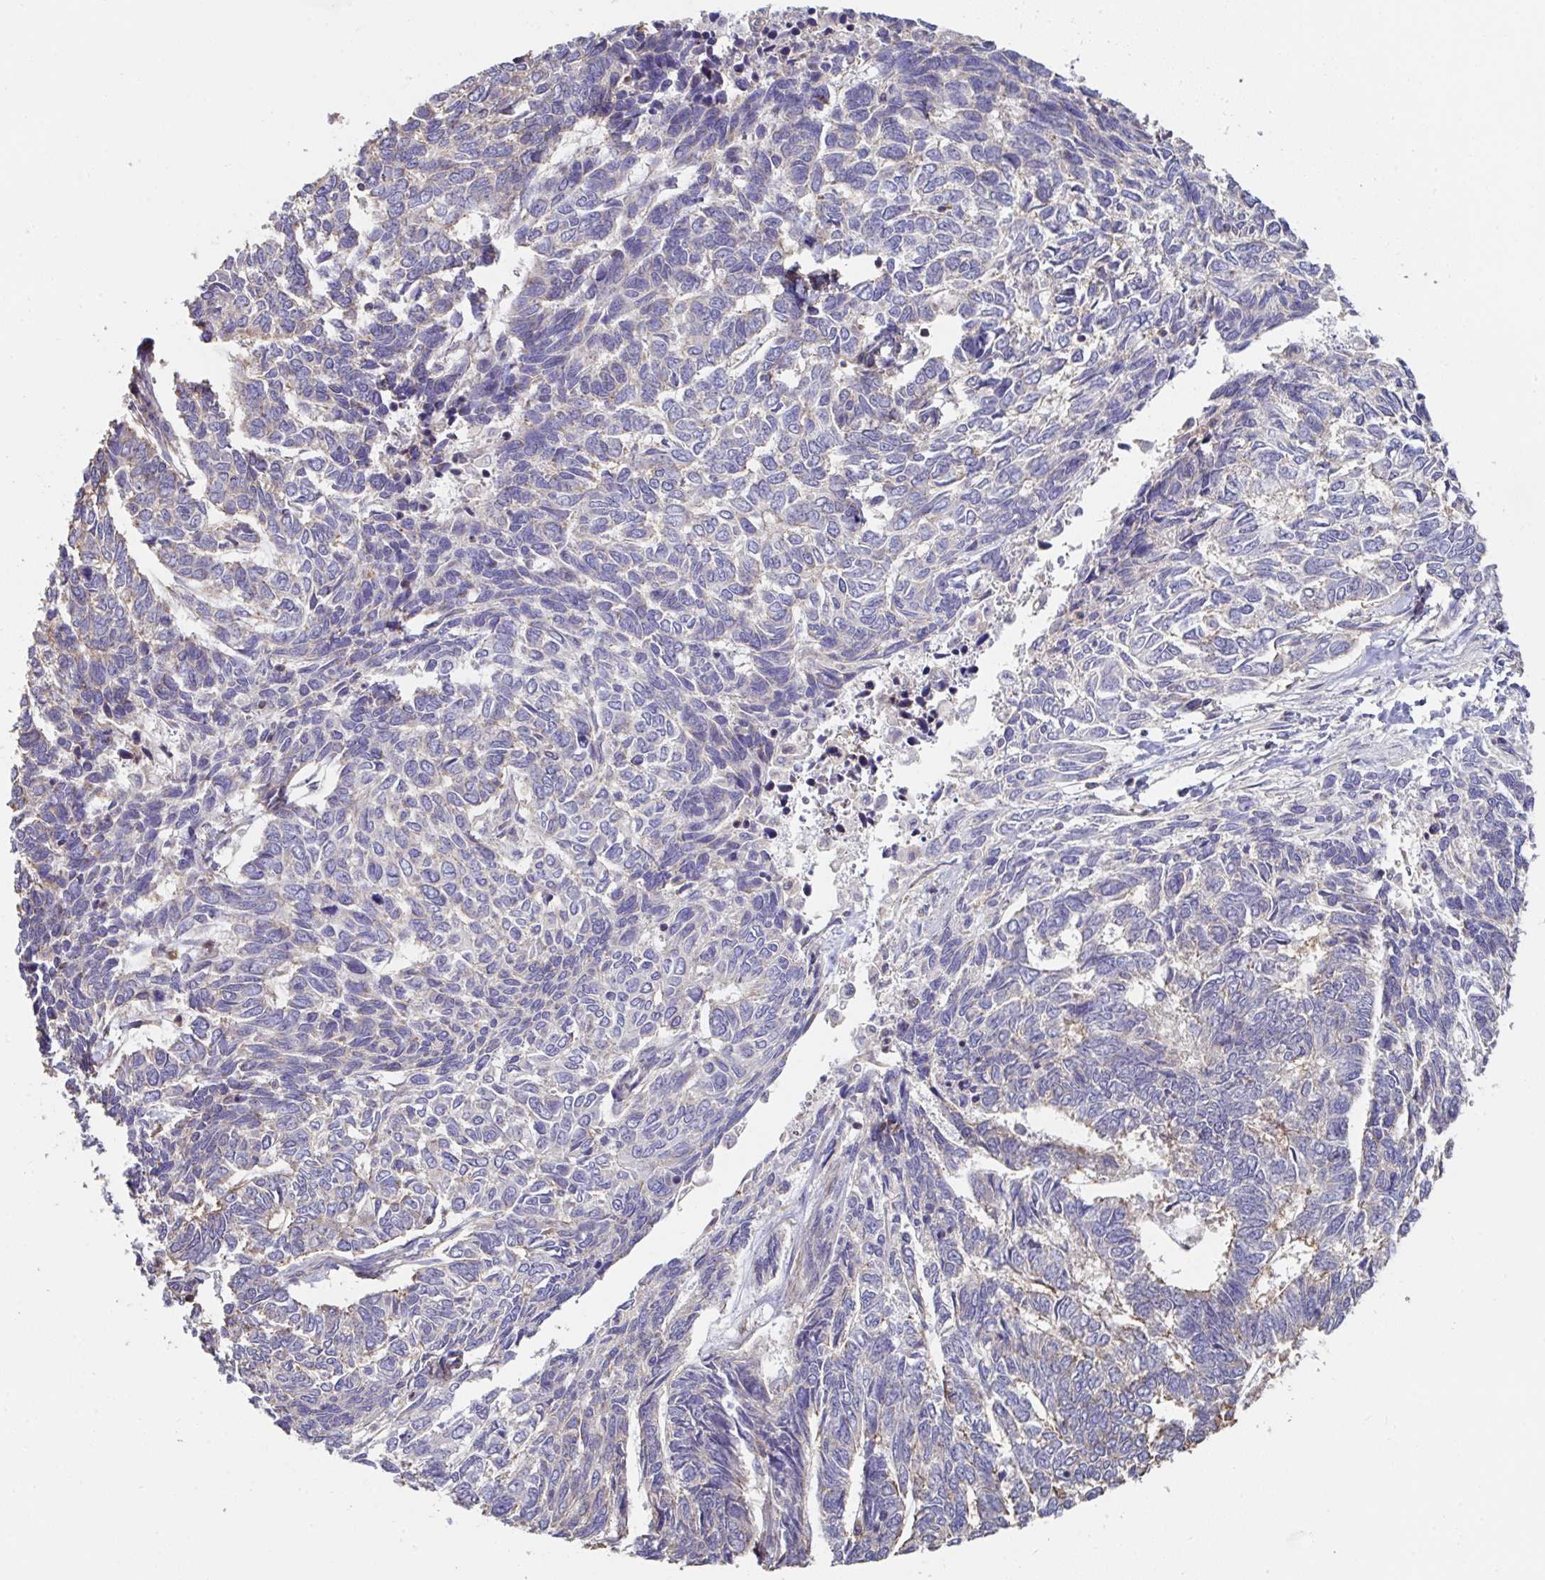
{"staining": {"intensity": "weak", "quantity": "<25%", "location": "cytoplasmic/membranous"}, "tissue": "skin cancer", "cell_type": "Tumor cells", "image_type": "cancer", "snomed": [{"axis": "morphology", "description": "Basal cell carcinoma"}, {"axis": "topography", "description": "Skin"}], "caption": "An image of skin basal cell carcinoma stained for a protein displays no brown staining in tumor cells.", "gene": "DZANK1", "patient": {"sex": "female", "age": 65}}